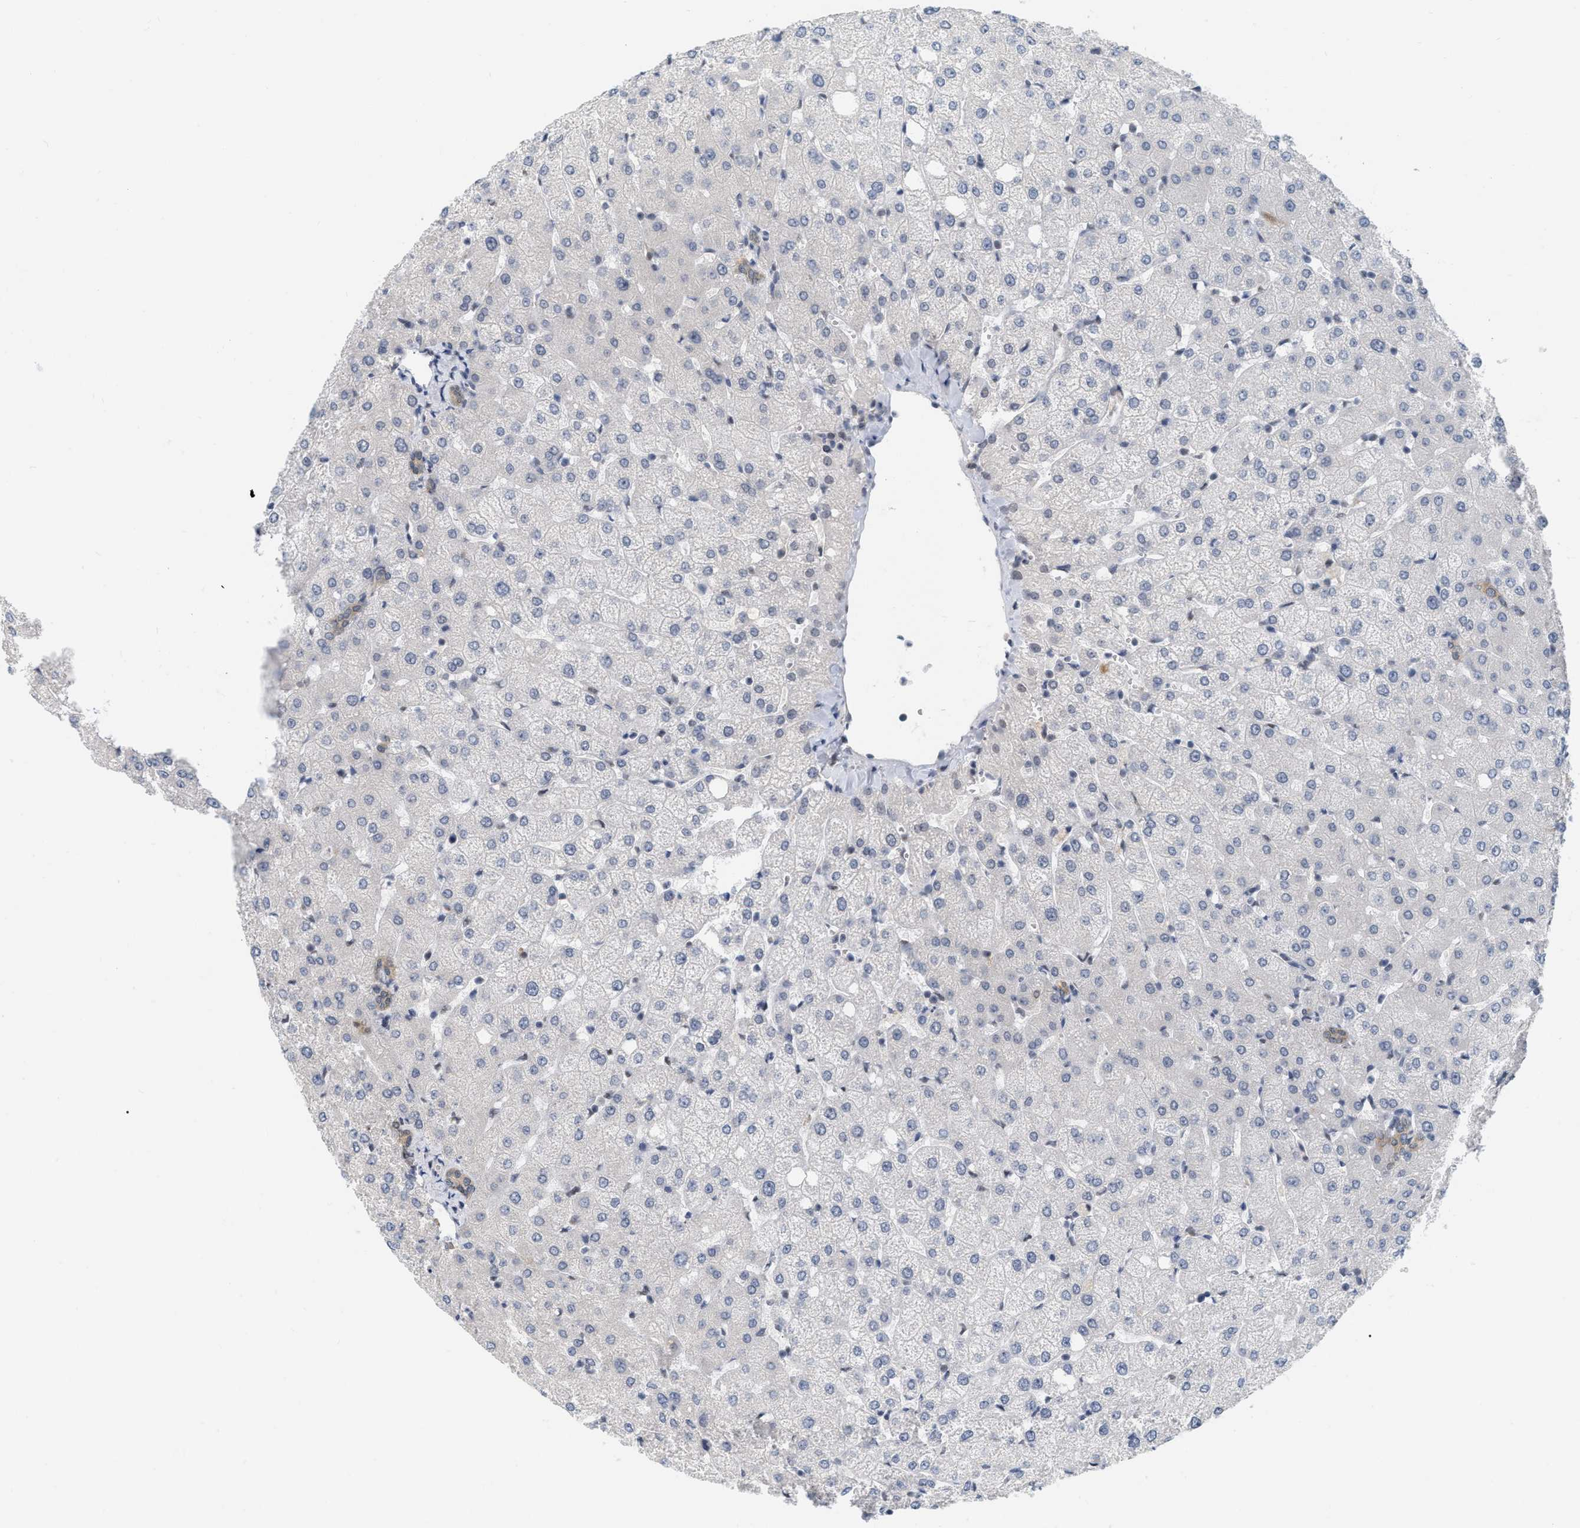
{"staining": {"intensity": "weak", "quantity": ">75%", "location": "cytoplasmic/membranous"}, "tissue": "liver", "cell_type": "Cholangiocytes", "image_type": "normal", "snomed": [{"axis": "morphology", "description": "Normal tissue, NOS"}, {"axis": "topography", "description": "Liver"}], "caption": "A photomicrograph of liver stained for a protein displays weak cytoplasmic/membranous brown staining in cholangiocytes. (Brightfield microscopy of DAB IHC at high magnification).", "gene": "RUVBL1", "patient": {"sex": "female", "age": 54}}